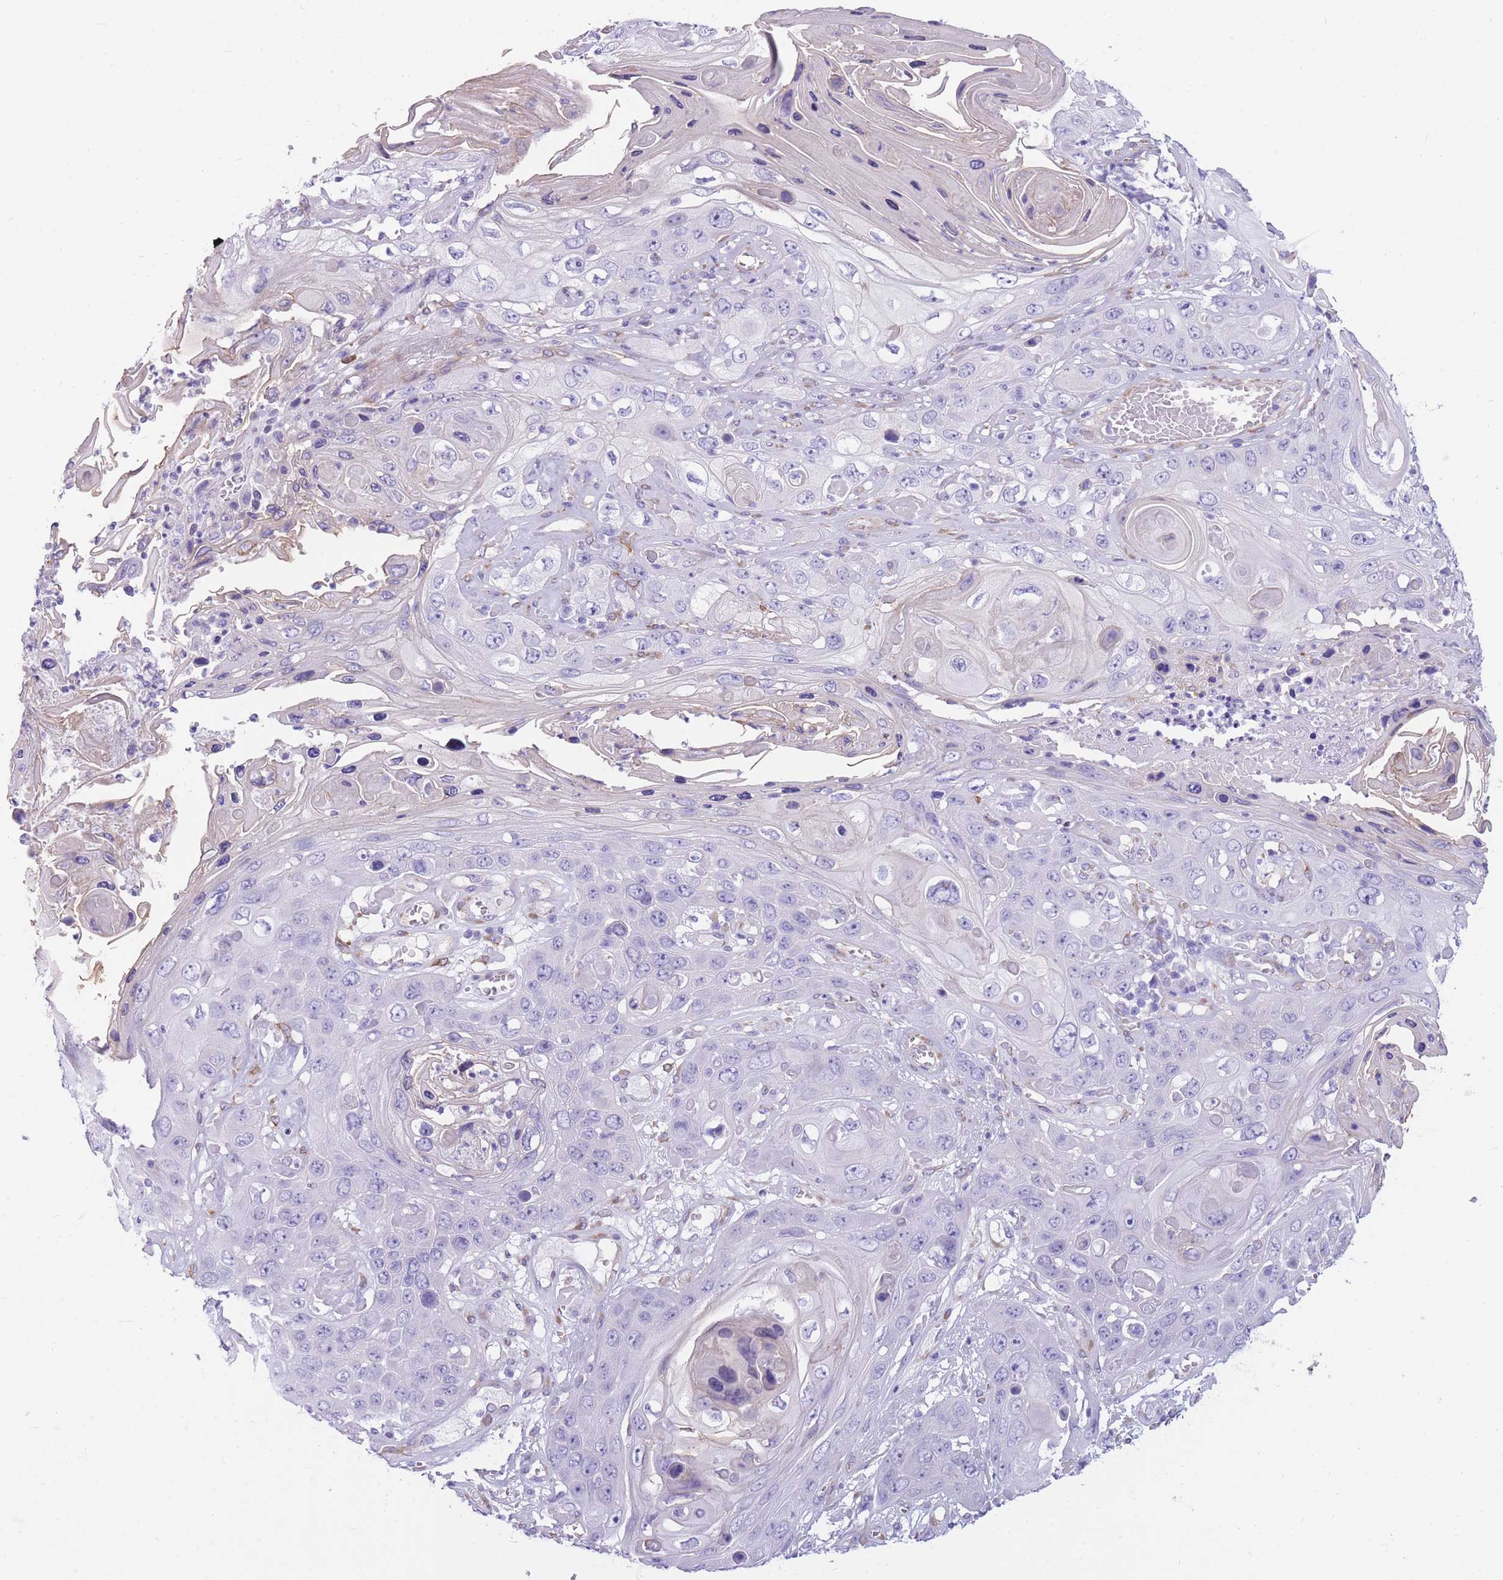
{"staining": {"intensity": "negative", "quantity": "none", "location": "none"}, "tissue": "skin cancer", "cell_type": "Tumor cells", "image_type": "cancer", "snomed": [{"axis": "morphology", "description": "Squamous cell carcinoma, NOS"}, {"axis": "topography", "description": "Skin"}], "caption": "DAB immunohistochemical staining of human skin squamous cell carcinoma shows no significant expression in tumor cells.", "gene": "MTSS2", "patient": {"sex": "male", "age": 55}}